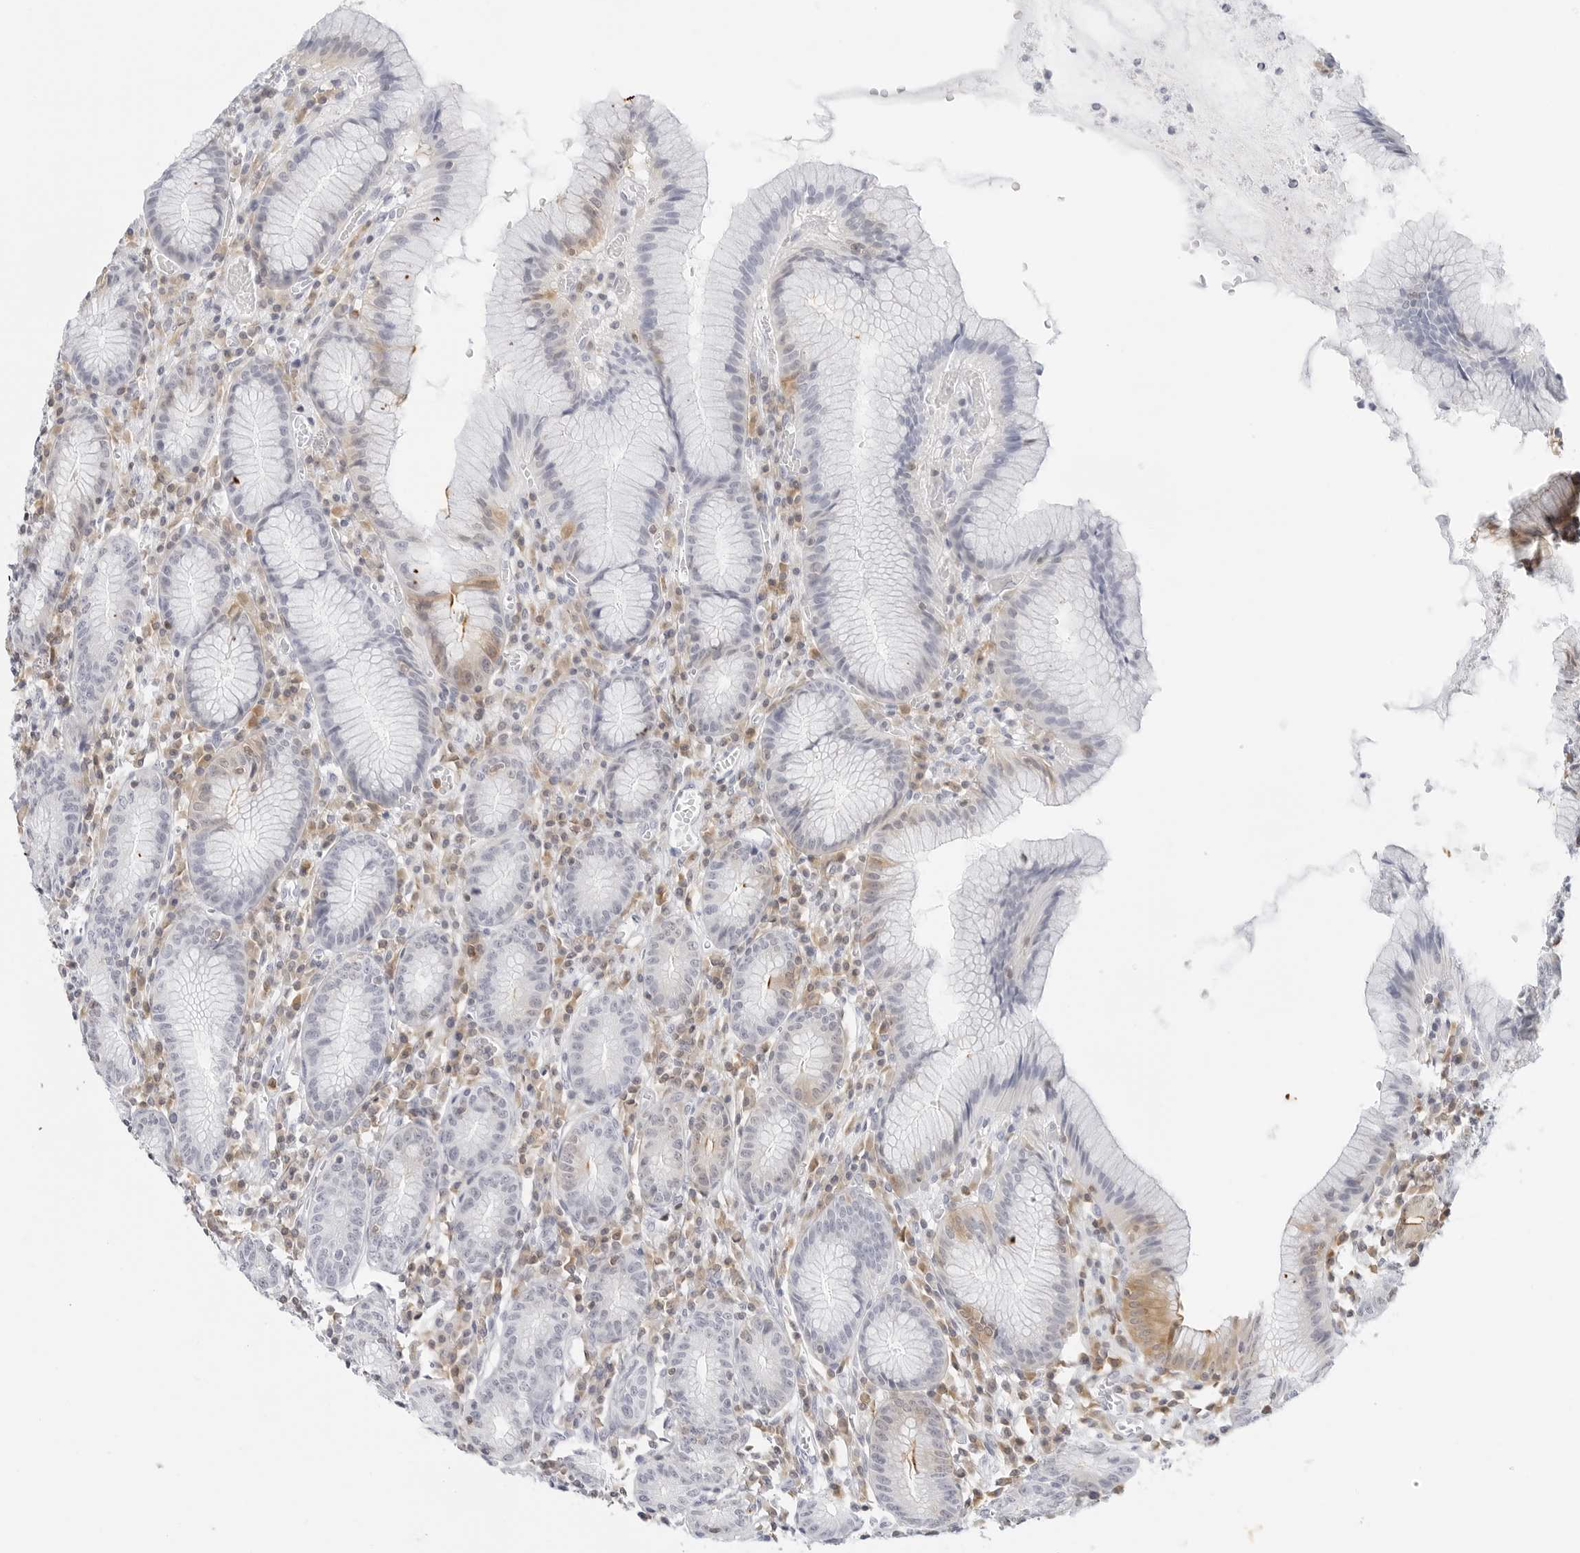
{"staining": {"intensity": "moderate", "quantity": "25%-75%", "location": "cytoplasmic/membranous"}, "tissue": "stomach", "cell_type": "Glandular cells", "image_type": "normal", "snomed": [{"axis": "morphology", "description": "Normal tissue, NOS"}, {"axis": "topography", "description": "Stomach"}], "caption": "IHC (DAB (3,3'-diaminobenzidine)) staining of benign human stomach displays moderate cytoplasmic/membranous protein positivity in about 25%-75% of glandular cells.", "gene": "SLC9A3R1", "patient": {"sex": "male", "age": 55}}